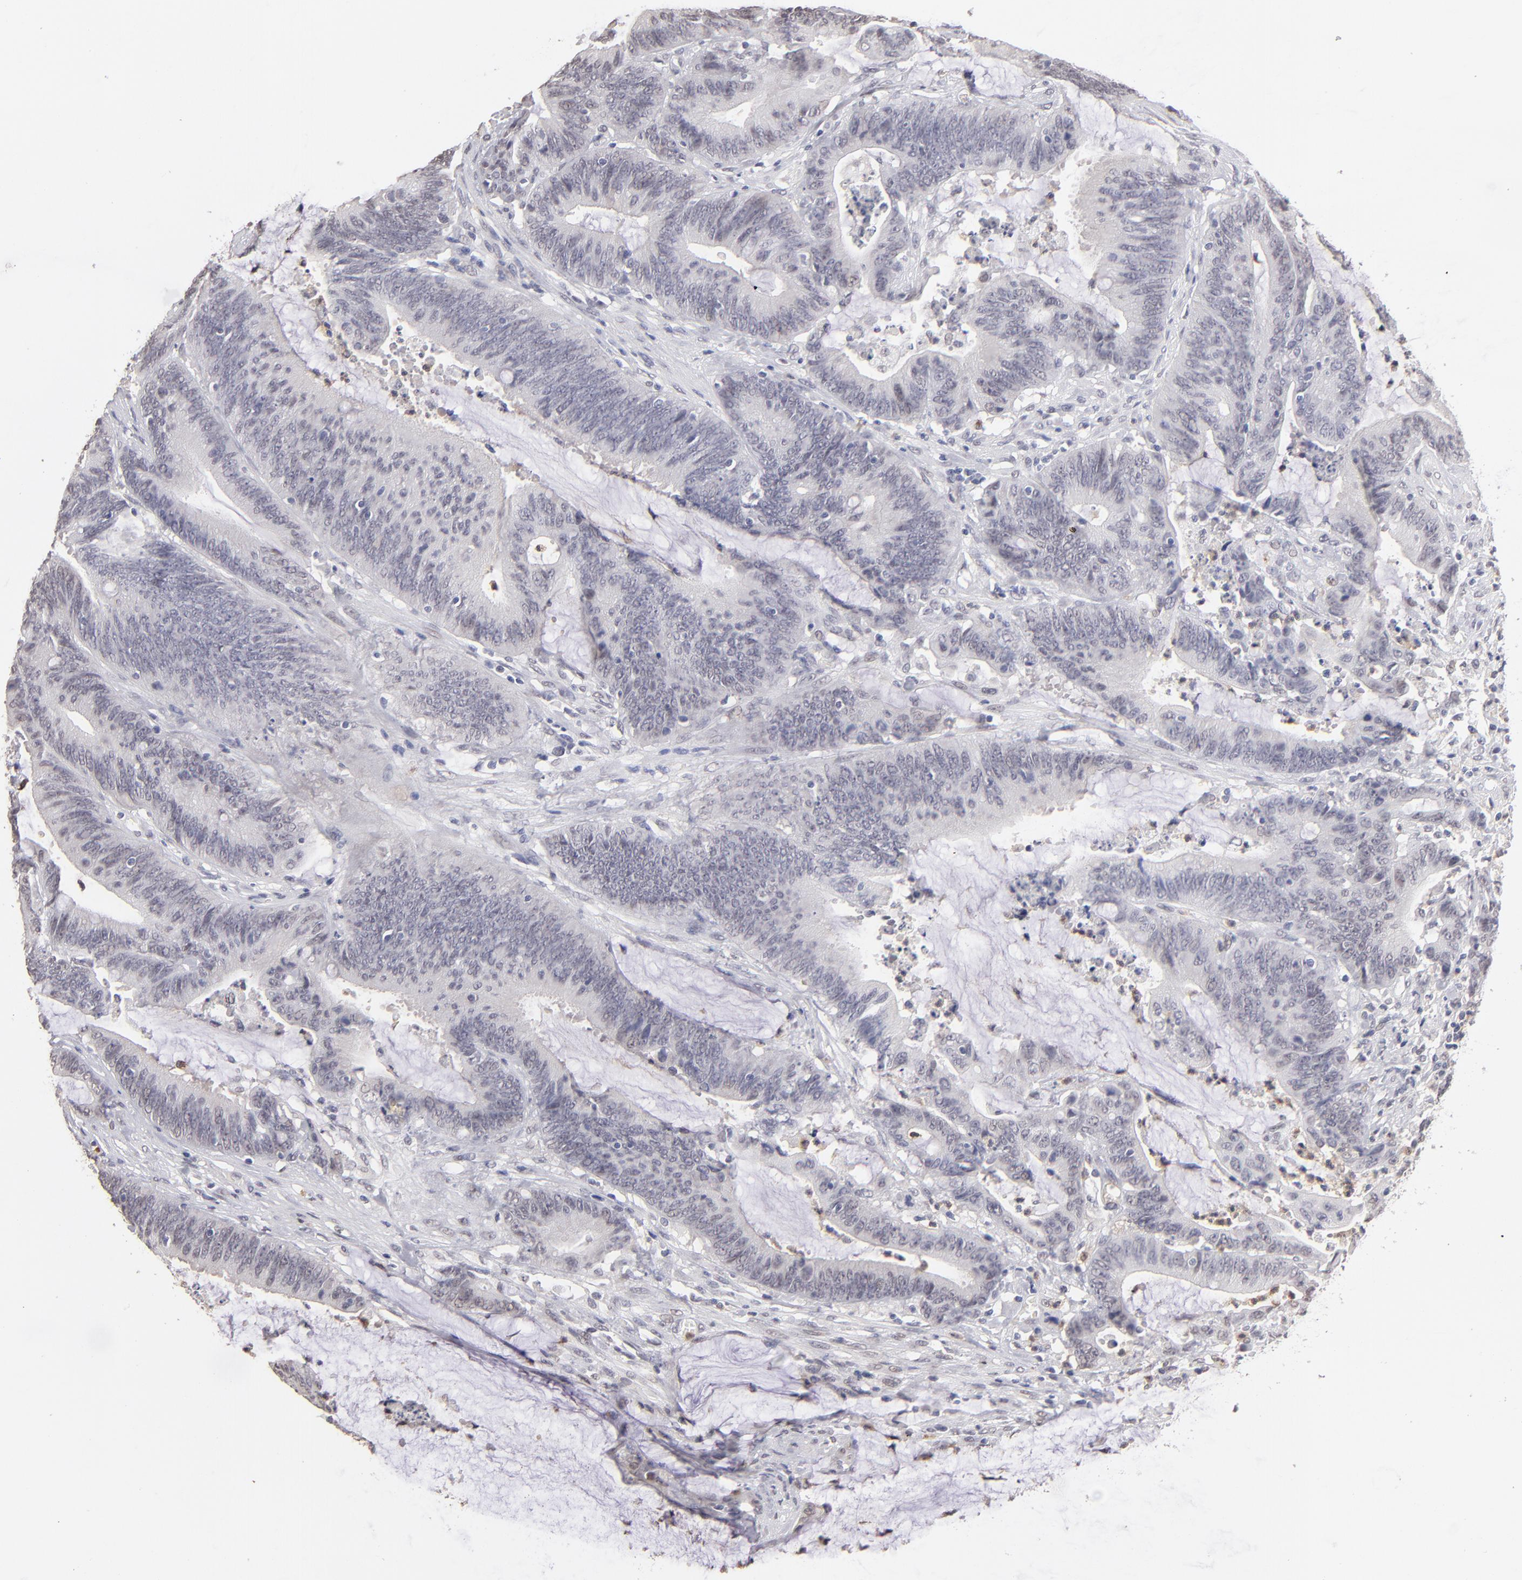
{"staining": {"intensity": "negative", "quantity": "none", "location": "none"}, "tissue": "colorectal cancer", "cell_type": "Tumor cells", "image_type": "cancer", "snomed": [{"axis": "morphology", "description": "Adenocarcinoma, NOS"}, {"axis": "topography", "description": "Rectum"}], "caption": "The micrograph demonstrates no significant staining in tumor cells of adenocarcinoma (colorectal). (IHC, brightfield microscopy, high magnification).", "gene": "MGAM", "patient": {"sex": "female", "age": 66}}